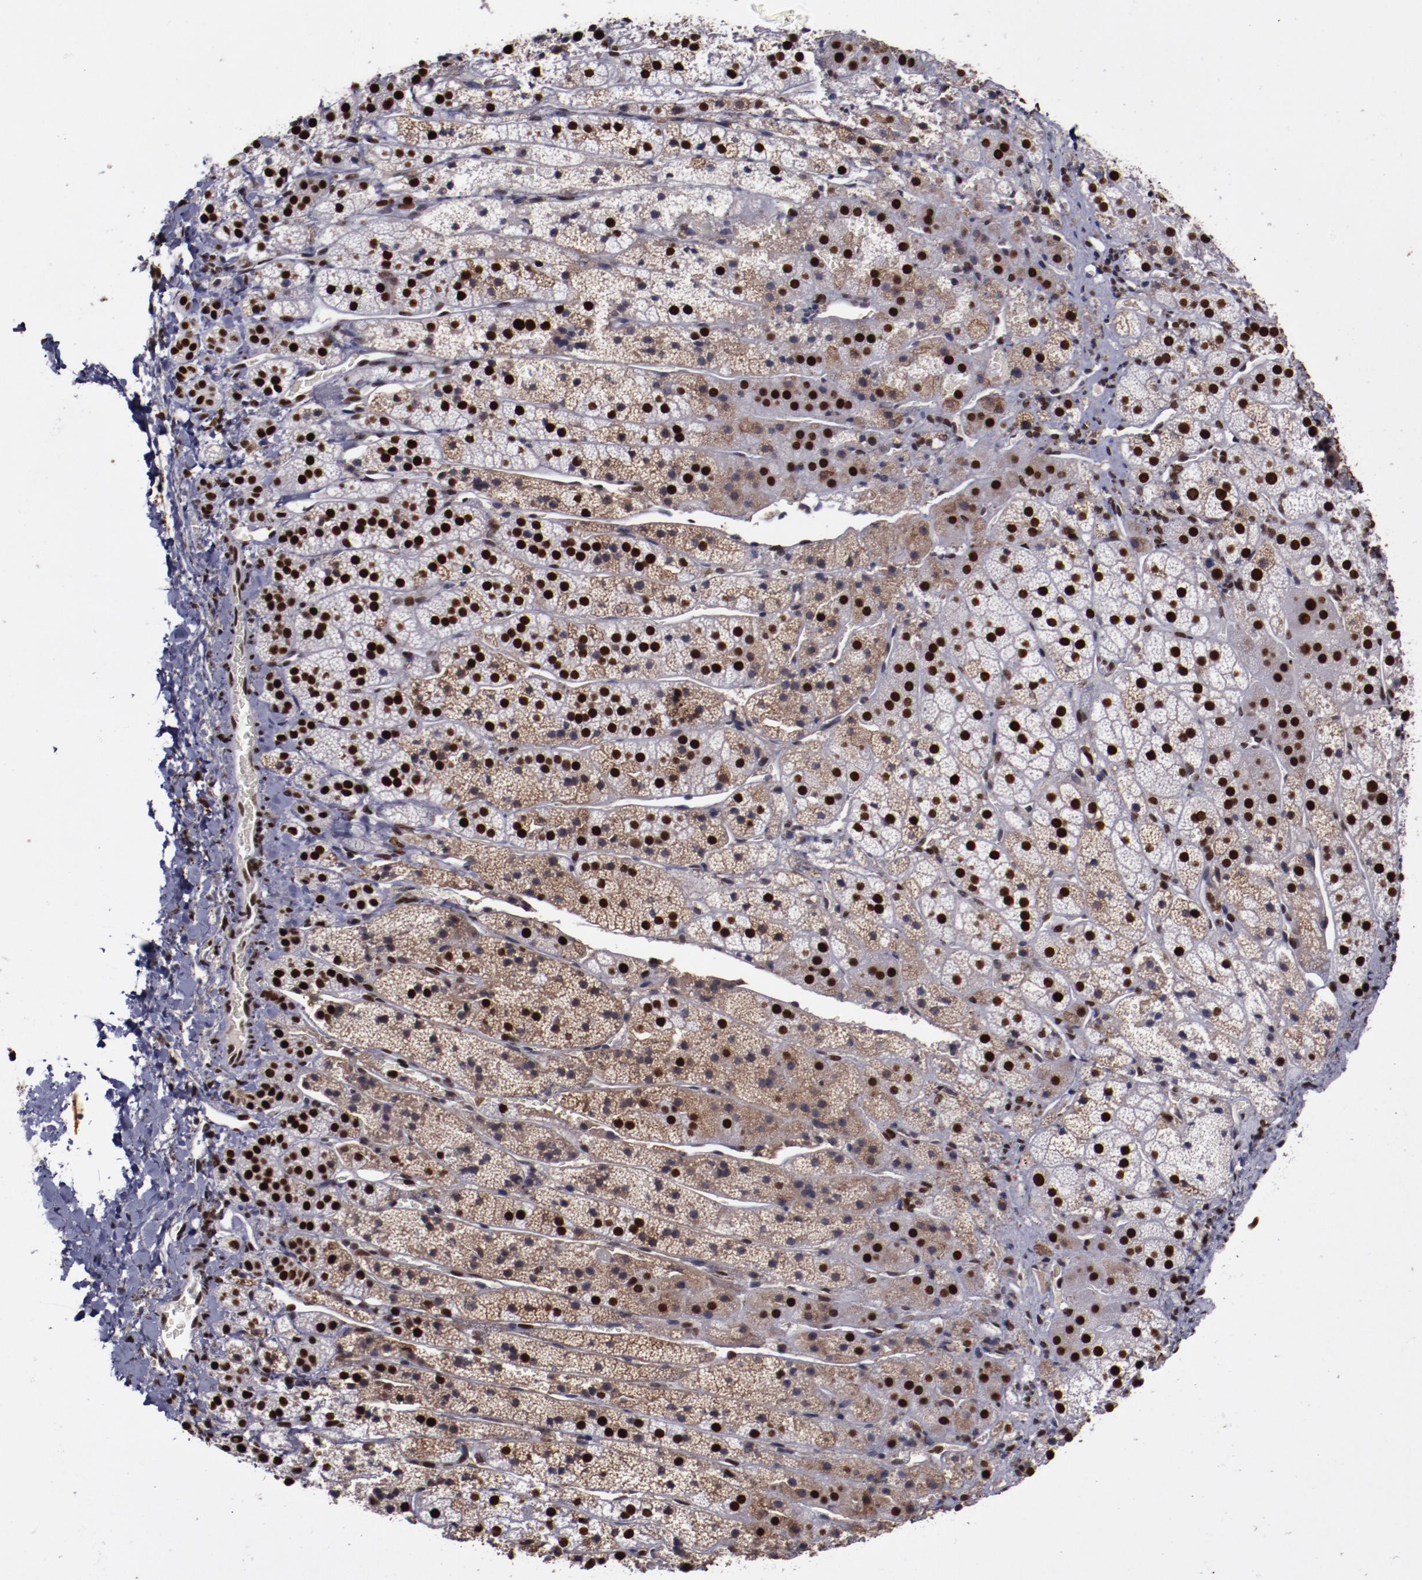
{"staining": {"intensity": "strong", "quantity": ">75%", "location": "nuclear"}, "tissue": "adrenal gland", "cell_type": "Glandular cells", "image_type": "normal", "snomed": [{"axis": "morphology", "description": "Normal tissue, NOS"}, {"axis": "topography", "description": "Adrenal gland"}], "caption": "Strong nuclear expression for a protein is seen in about >75% of glandular cells of unremarkable adrenal gland using IHC.", "gene": "APEX1", "patient": {"sex": "female", "age": 44}}